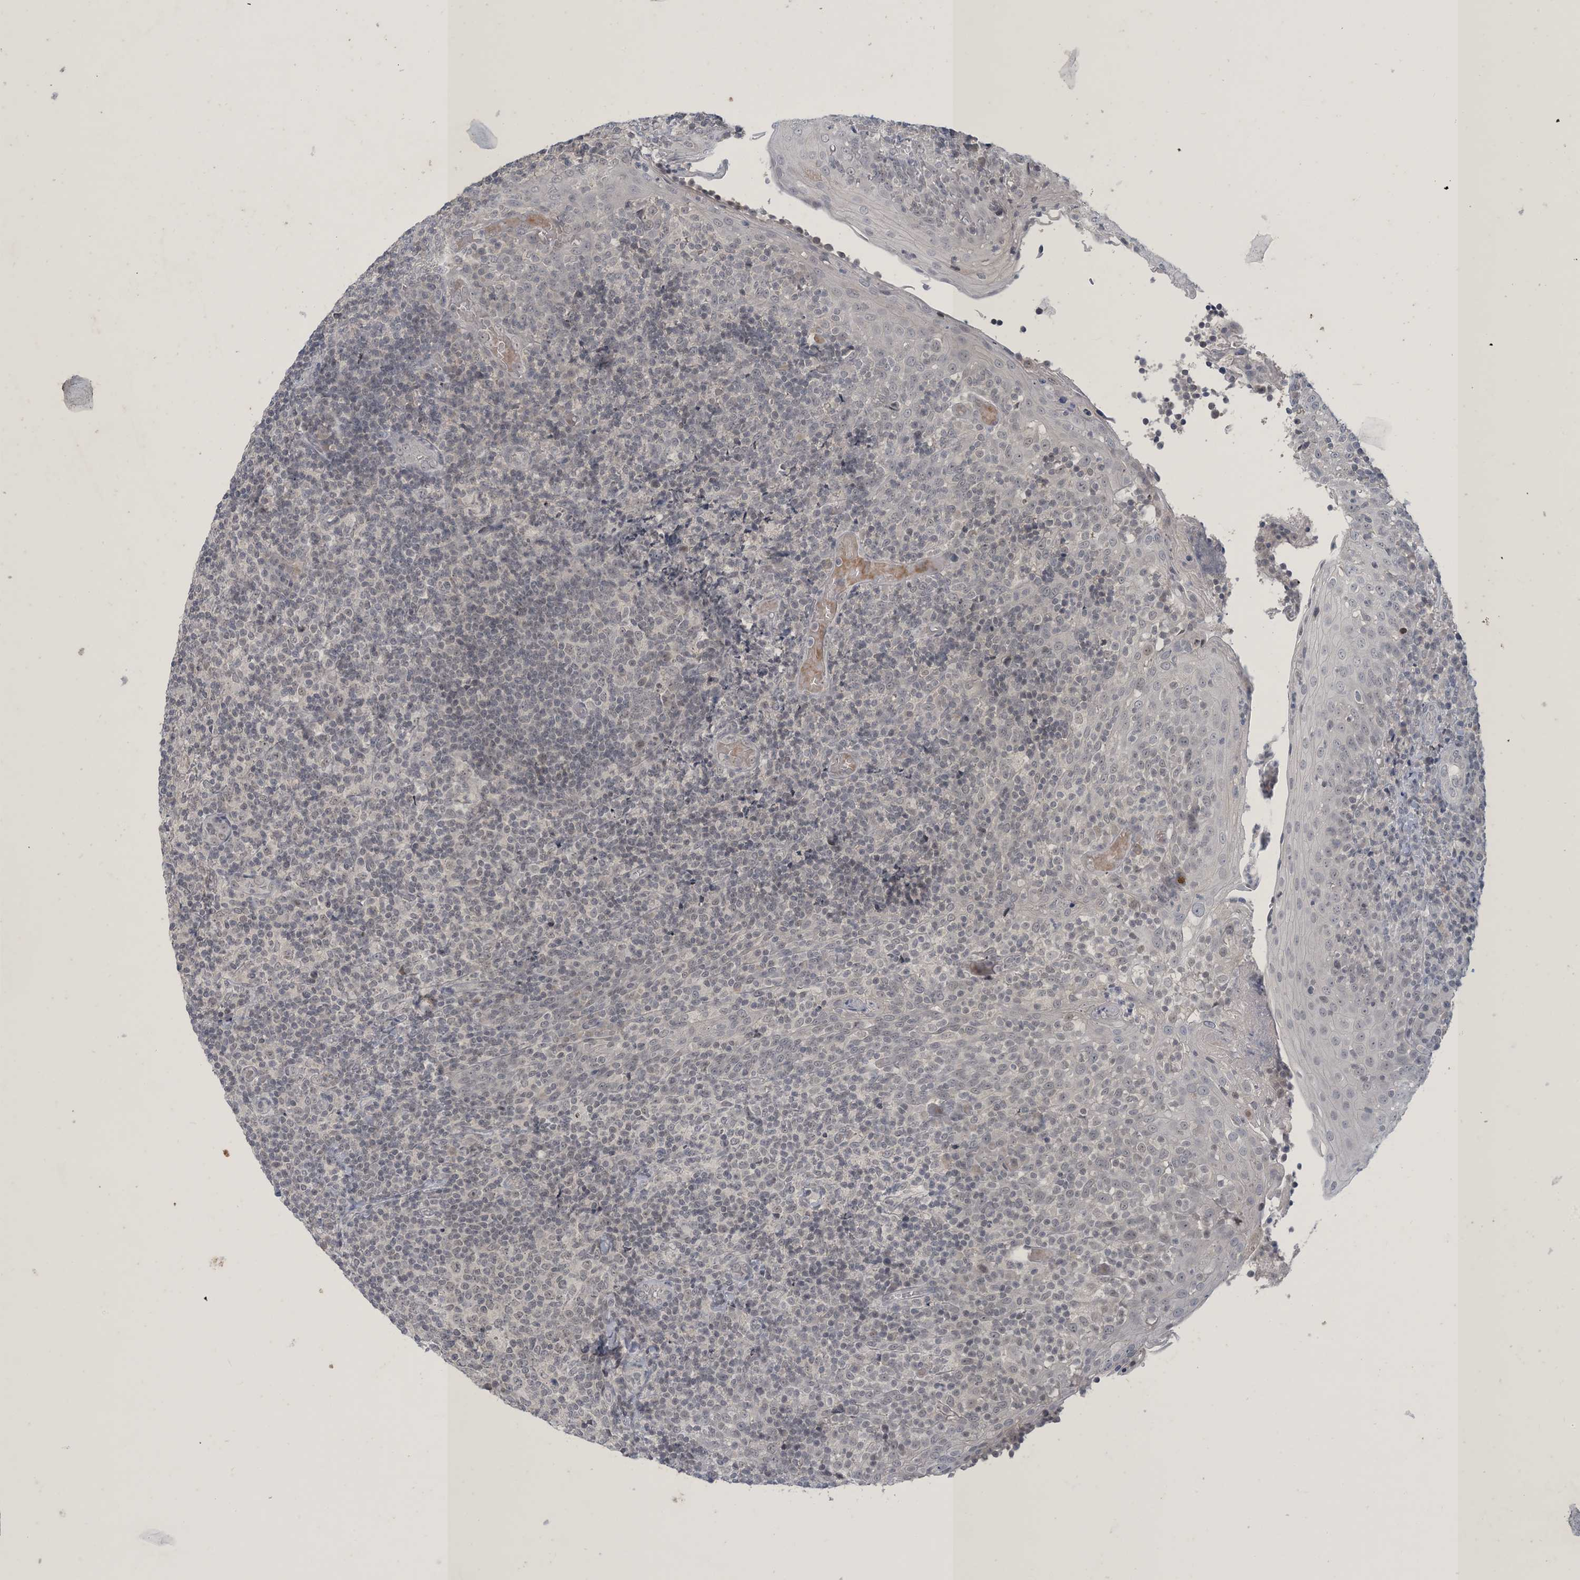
{"staining": {"intensity": "weak", "quantity": "<25%", "location": "nuclear"}, "tissue": "tonsil", "cell_type": "Germinal center cells", "image_type": "normal", "snomed": [{"axis": "morphology", "description": "Normal tissue, NOS"}, {"axis": "topography", "description": "Tonsil"}], "caption": "Immunohistochemistry photomicrograph of normal tonsil: human tonsil stained with DAB (3,3'-diaminobenzidine) reveals no significant protein staining in germinal center cells.", "gene": "ZNF674", "patient": {"sex": "female", "age": 19}}